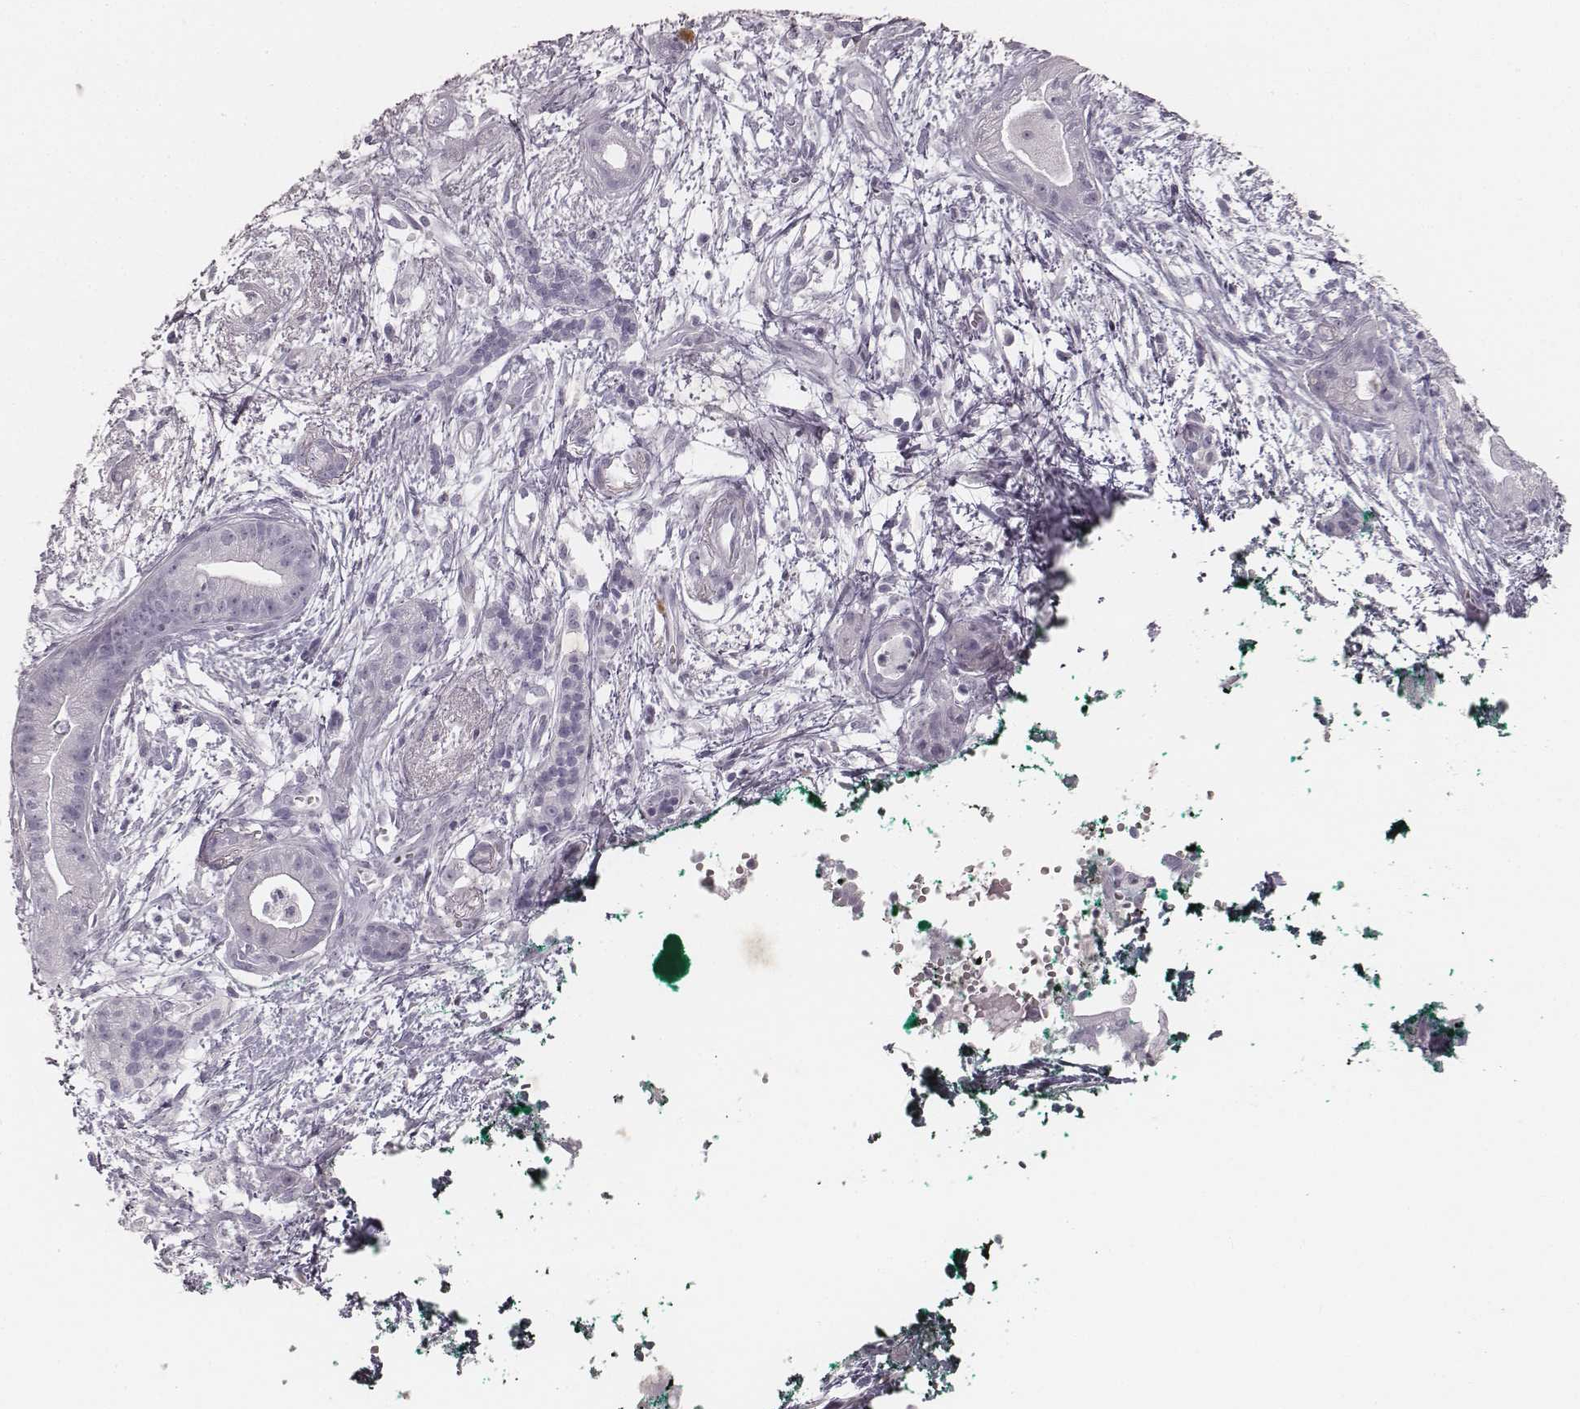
{"staining": {"intensity": "negative", "quantity": "none", "location": "none"}, "tissue": "pancreatic cancer", "cell_type": "Tumor cells", "image_type": "cancer", "snomed": [{"axis": "morphology", "description": "Normal tissue, NOS"}, {"axis": "morphology", "description": "Adenocarcinoma, NOS"}, {"axis": "topography", "description": "Lymph node"}, {"axis": "topography", "description": "Pancreas"}], "caption": "Tumor cells are negative for brown protein staining in adenocarcinoma (pancreatic).", "gene": "KRT34", "patient": {"sex": "female", "age": 58}}